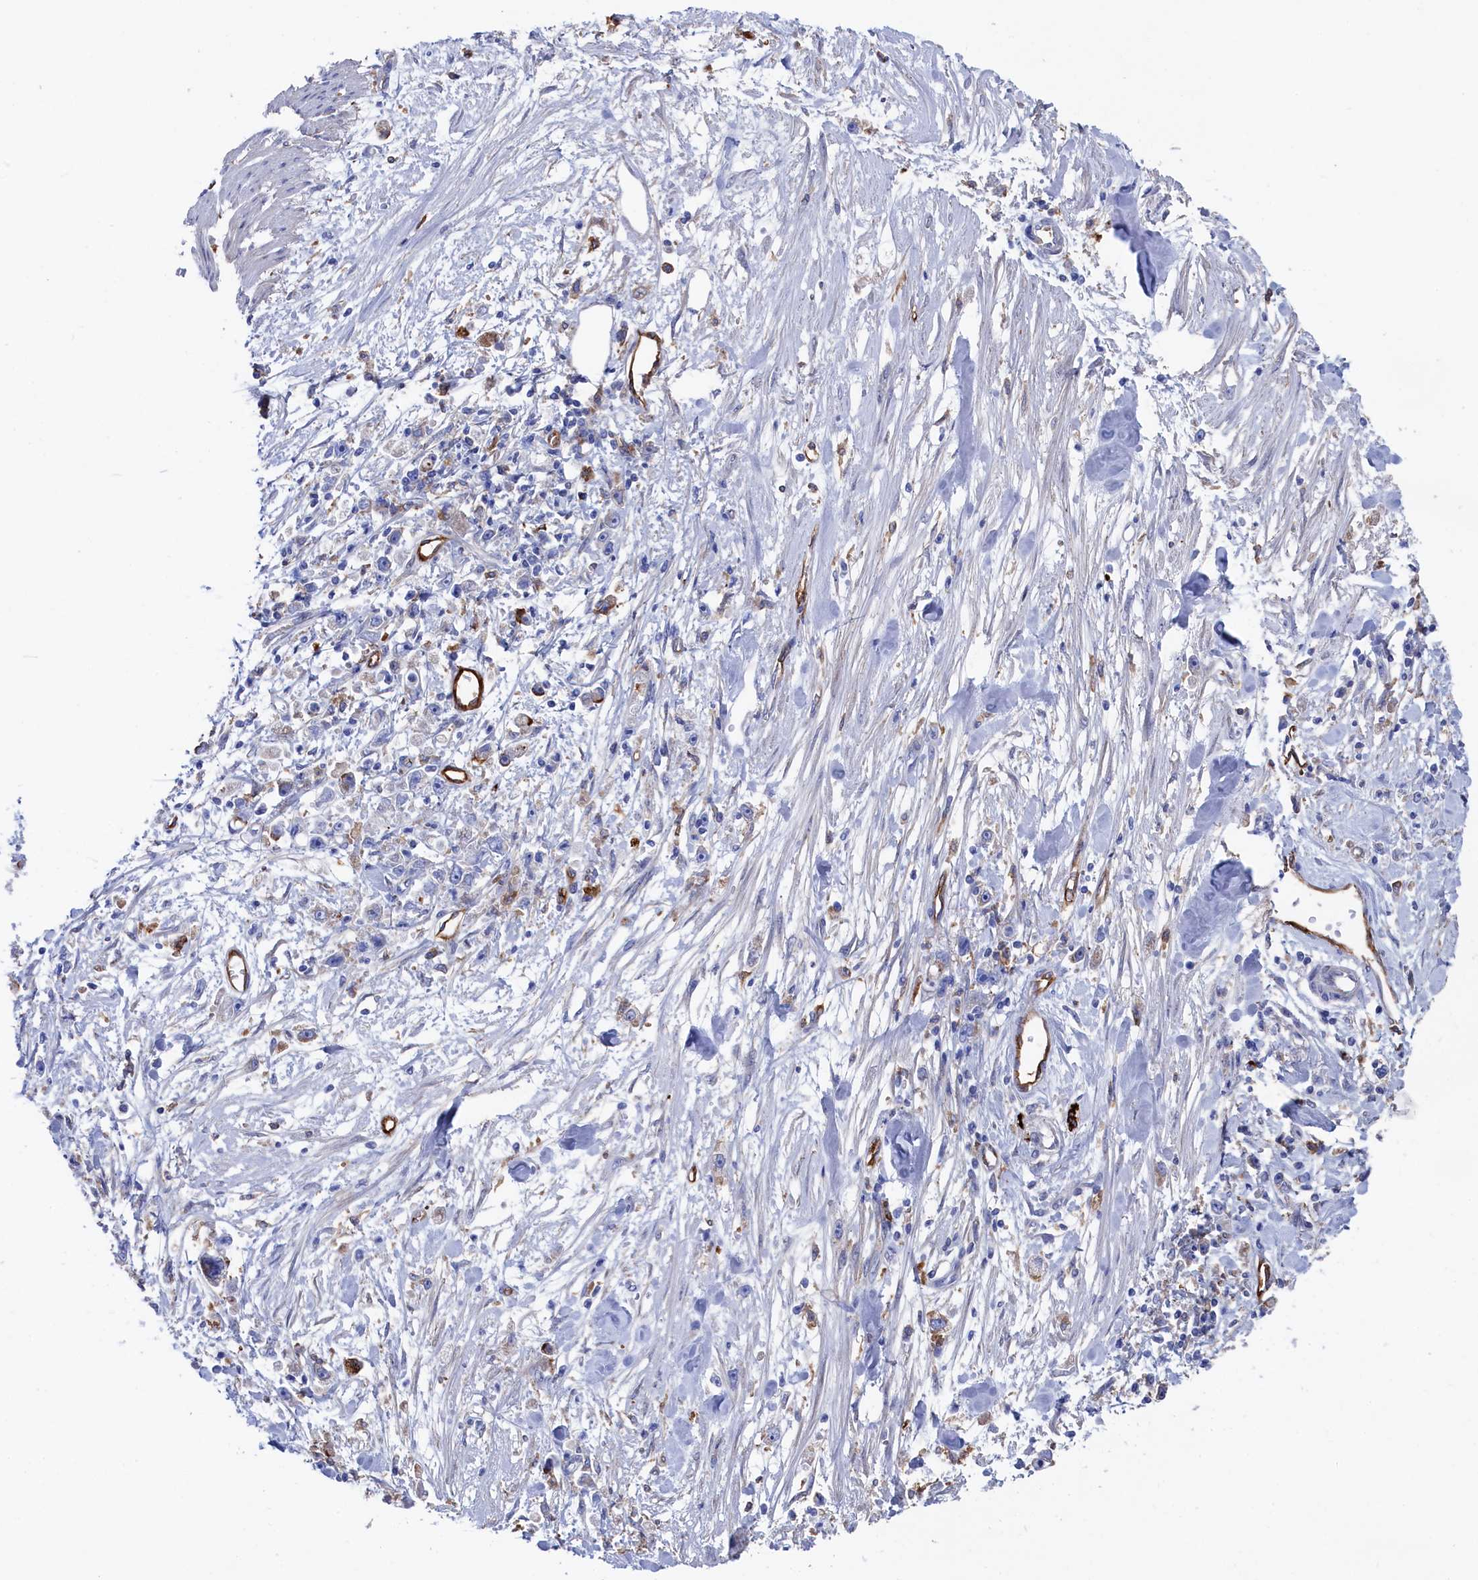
{"staining": {"intensity": "negative", "quantity": "none", "location": "none"}, "tissue": "stomach cancer", "cell_type": "Tumor cells", "image_type": "cancer", "snomed": [{"axis": "morphology", "description": "Adenocarcinoma, NOS"}, {"axis": "topography", "description": "Stomach"}], "caption": "Tumor cells are negative for brown protein staining in stomach cancer (adenocarcinoma).", "gene": "C12orf73", "patient": {"sex": "female", "age": 59}}